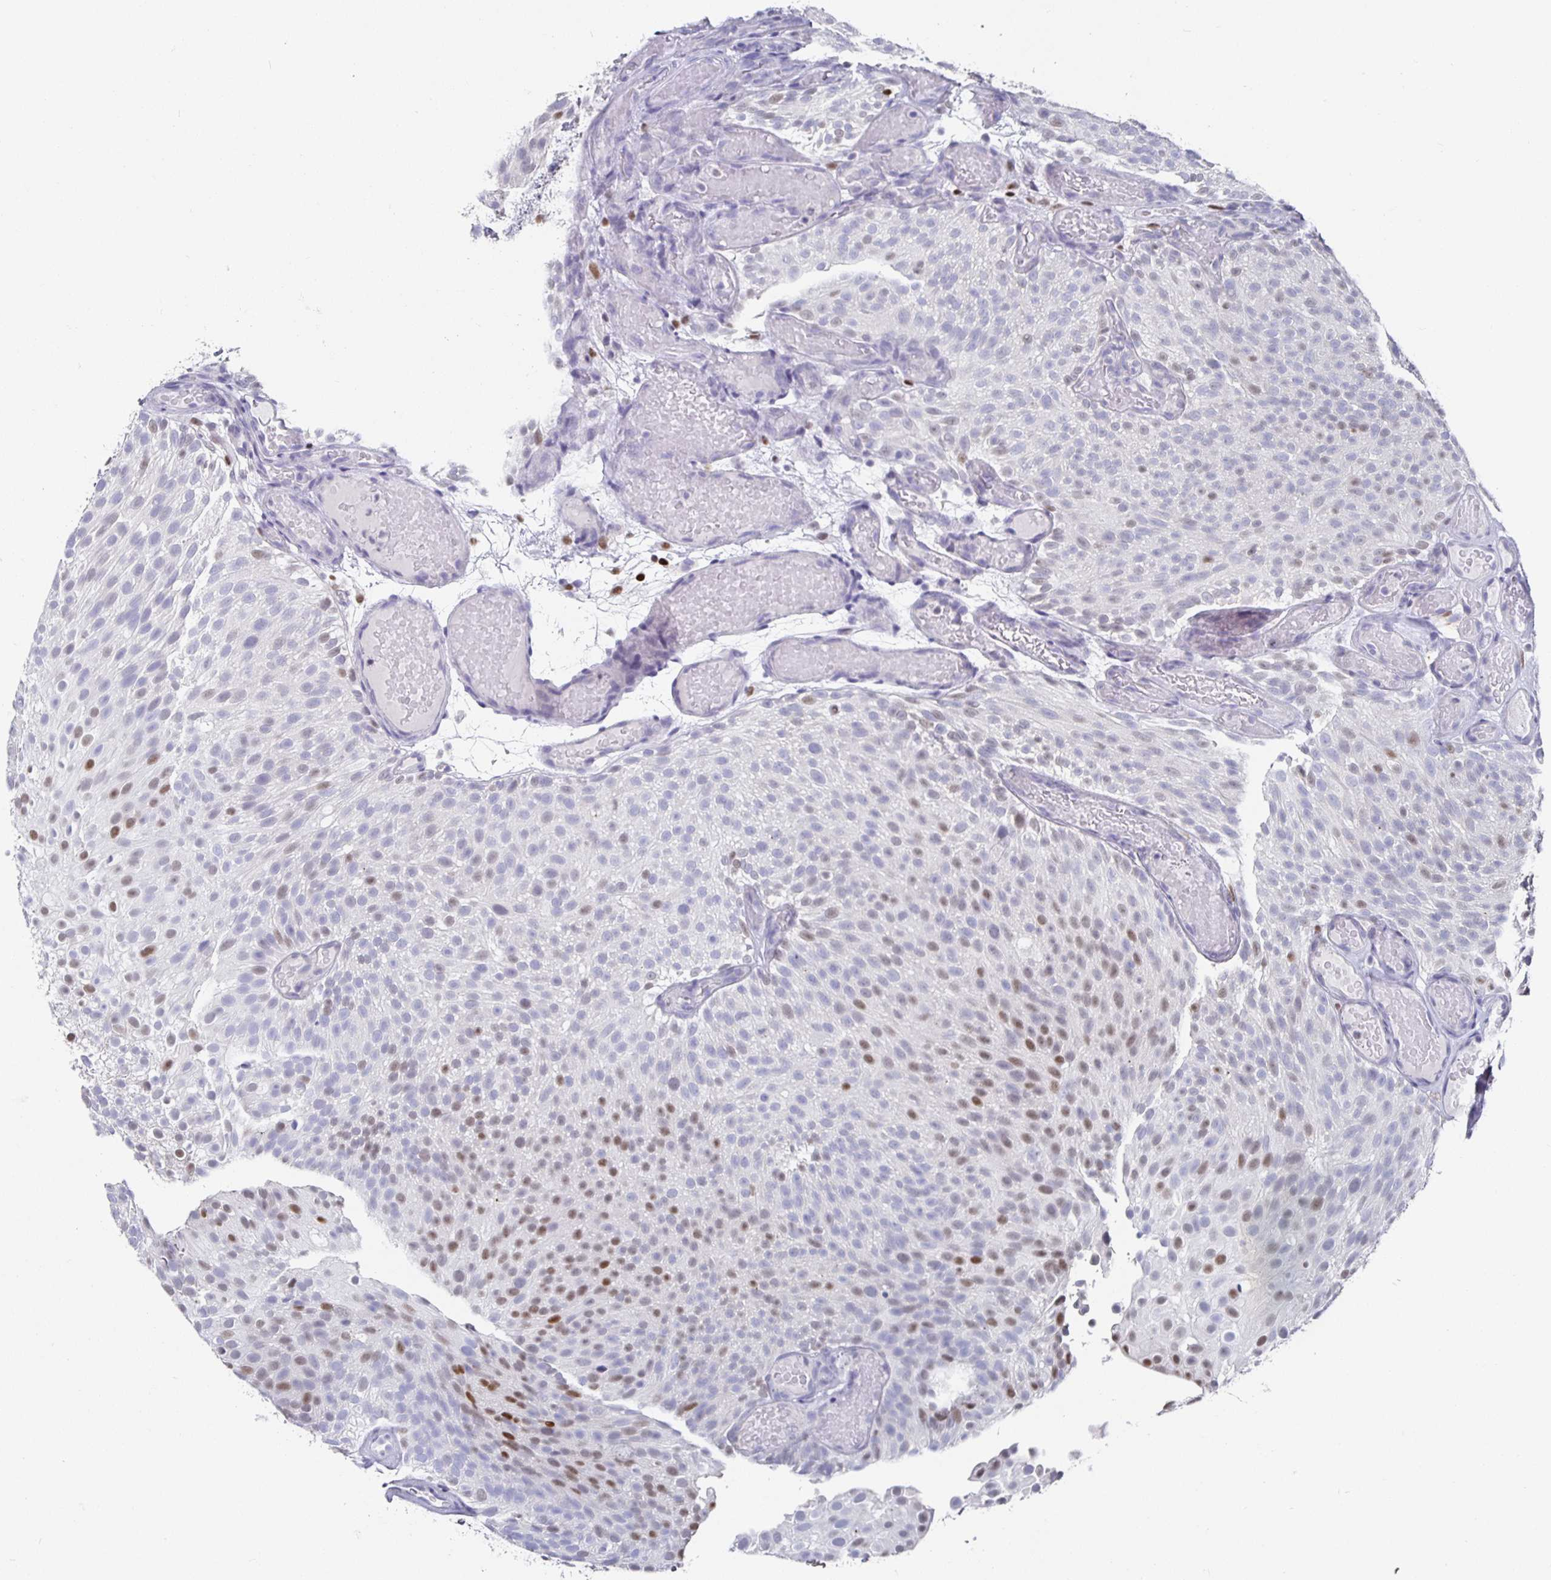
{"staining": {"intensity": "weak", "quantity": "<25%", "location": "nuclear"}, "tissue": "urothelial cancer", "cell_type": "Tumor cells", "image_type": "cancer", "snomed": [{"axis": "morphology", "description": "Urothelial carcinoma, Low grade"}, {"axis": "topography", "description": "Urinary bladder"}], "caption": "A histopathology image of low-grade urothelial carcinoma stained for a protein reveals no brown staining in tumor cells. (DAB immunohistochemistry (IHC) with hematoxylin counter stain).", "gene": "RUNX2", "patient": {"sex": "male", "age": 78}}